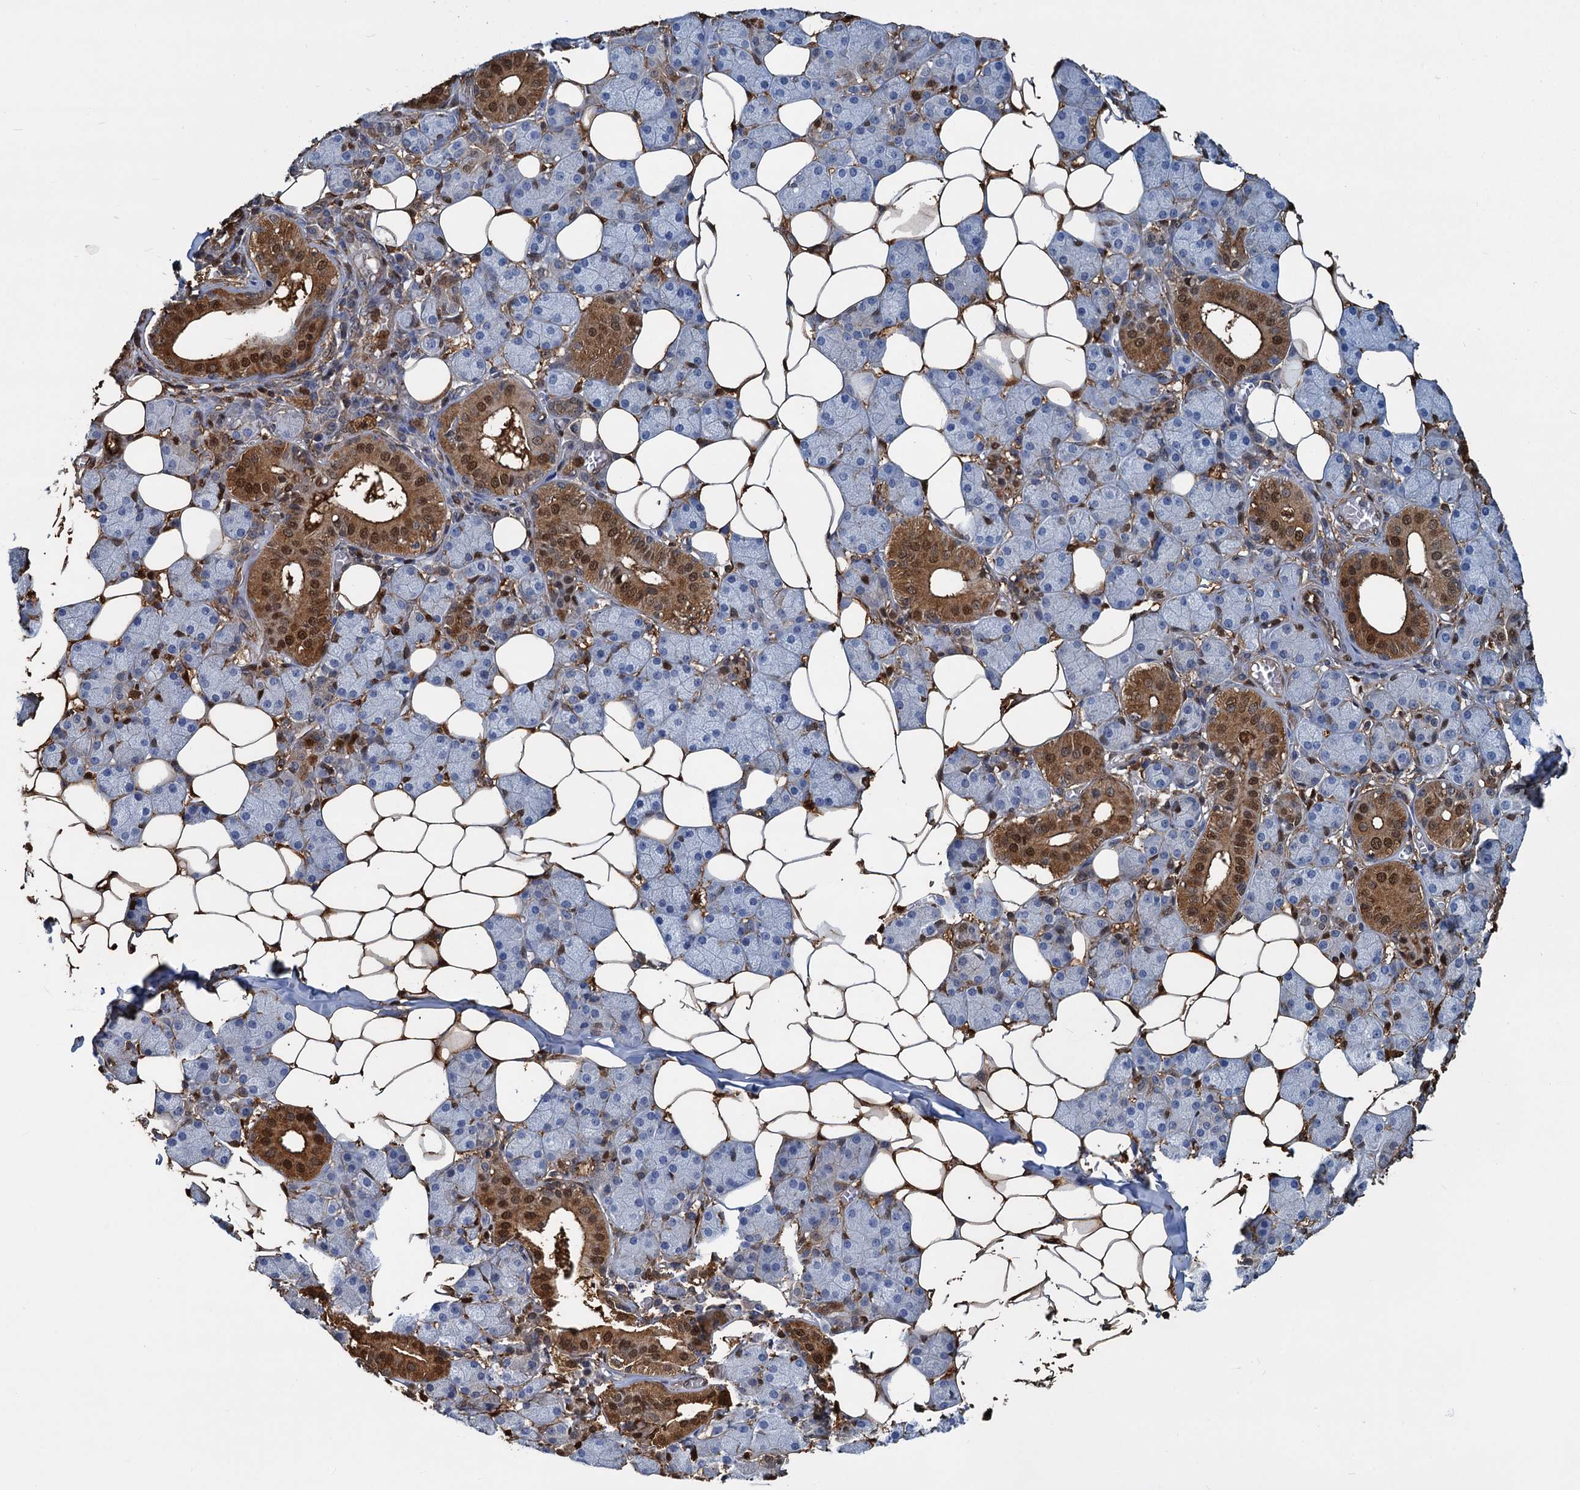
{"staining": {"intensity": "moderate", "quantity": "25%-75%", "location": "cytoplasmic/membranous,nuclear"}, "tissue": "salivary gland", "cell_type": "Glandular cells", "image_type": "normal", "snomed": [{"axis": "morphology", "description": "Normal tissue, NOS"}, {"axis": "topography", "description": "Salivary gland"}], "caption": "Glandular cells demonstrate moderate cytoplasmic/membranous,nuclear staining in approximately 25%-75% of cells in benign salivary gland.", "gene": "S100A6", "patient": {"sex": "female", "age": 33}}